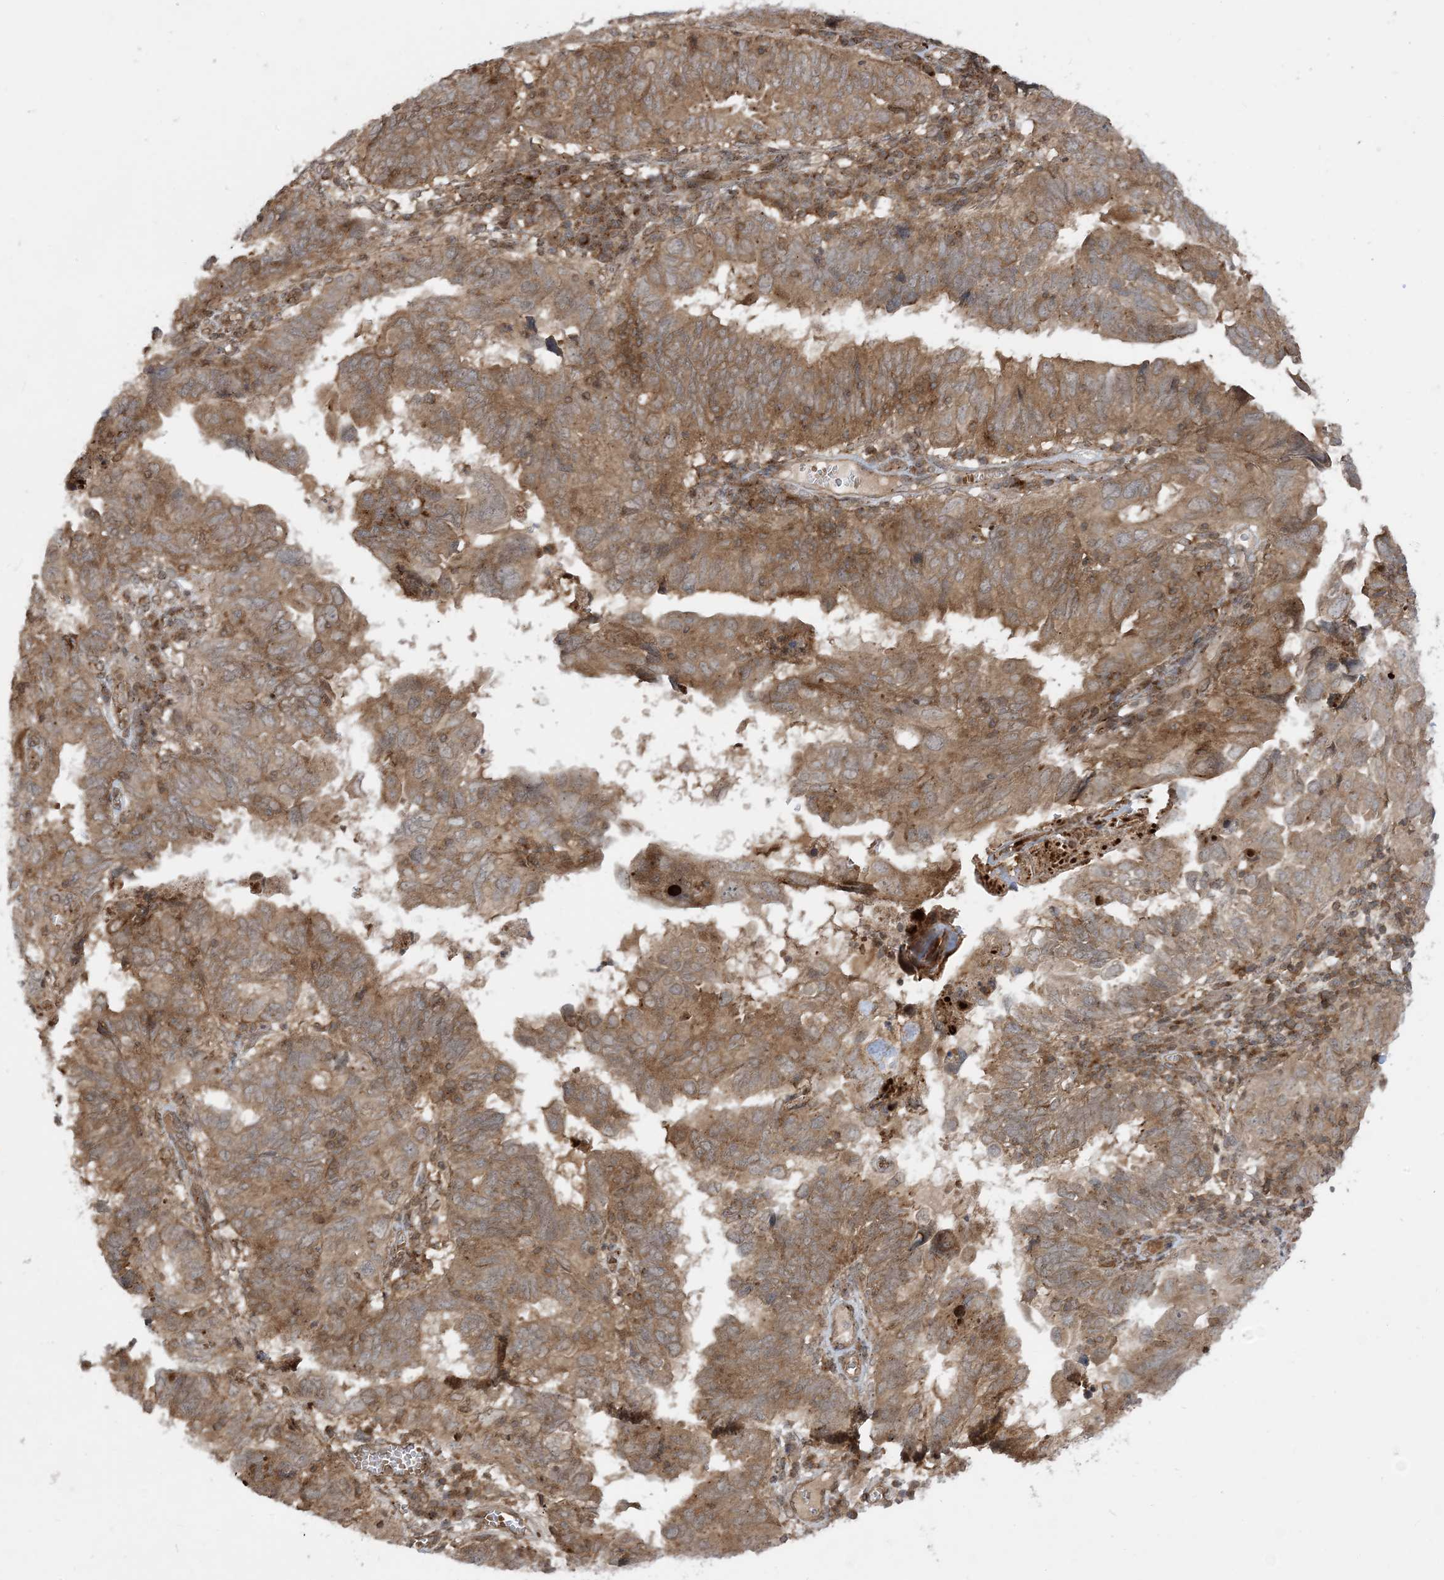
{"staining": {"intensity": "moderate", "quantity": ">75%", "location": "cytoplasmic/membranous"}, "tissue": "endometrial cancer", "cell_type": "Tumor cells", "image_type": "cancer", "snomed": [{"axis": "morphology", "description": "Adenocarcinoma, NOS"}, {"axis": "topography", "description": "Uterus"}], "caption": "A medium amount of moderate cytoplasmic/membranous positivity is seen in approximately >75% of tumor cells in adenocarcinoma (endometrial) tissue. (DAB (3,3'-diaminobenzidine) IHC with brightfield microscopy, high magnification).", "gene": "CASP4", "patient": {"sex": "female", "age": 77}}